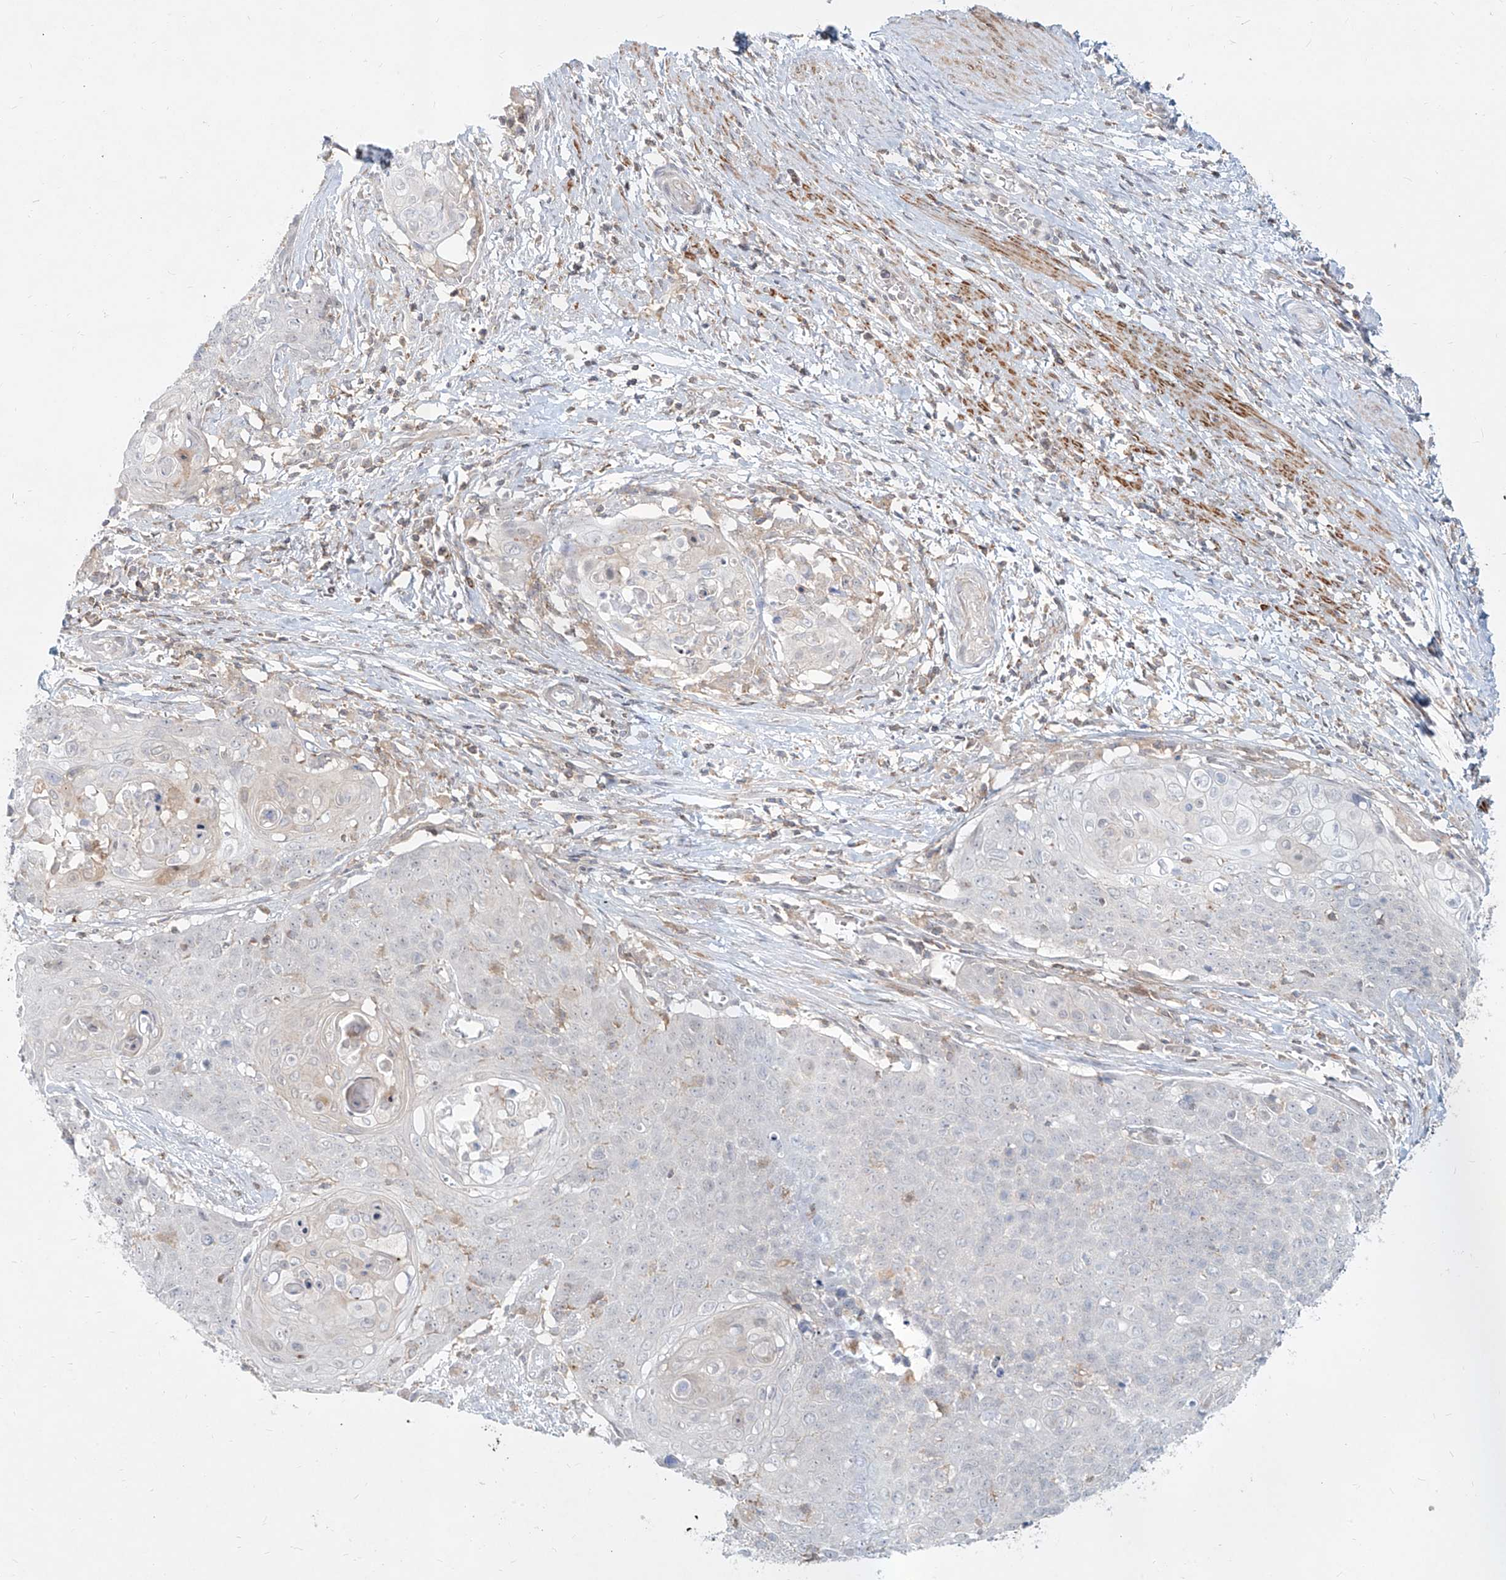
{"staining": {"intensity": "negative", "quantity": "none", "location": "none"}, "tissue": "cervical cancer", "cell_type": "Tumor cells", "image_type": "cancer", "snomed": [{"axis": "morphology", "description": "Squamous cell carcinoma, NOS"}, {"axis": "topography", "description": "Cervix"}], "caption": "An image of squamous cell carcinoma (cervical) stained for a protein demonstrates no brown staining in tumor cells.", "gene": "SLC2A12", "patient": {"sex": "female", "age": 39}}